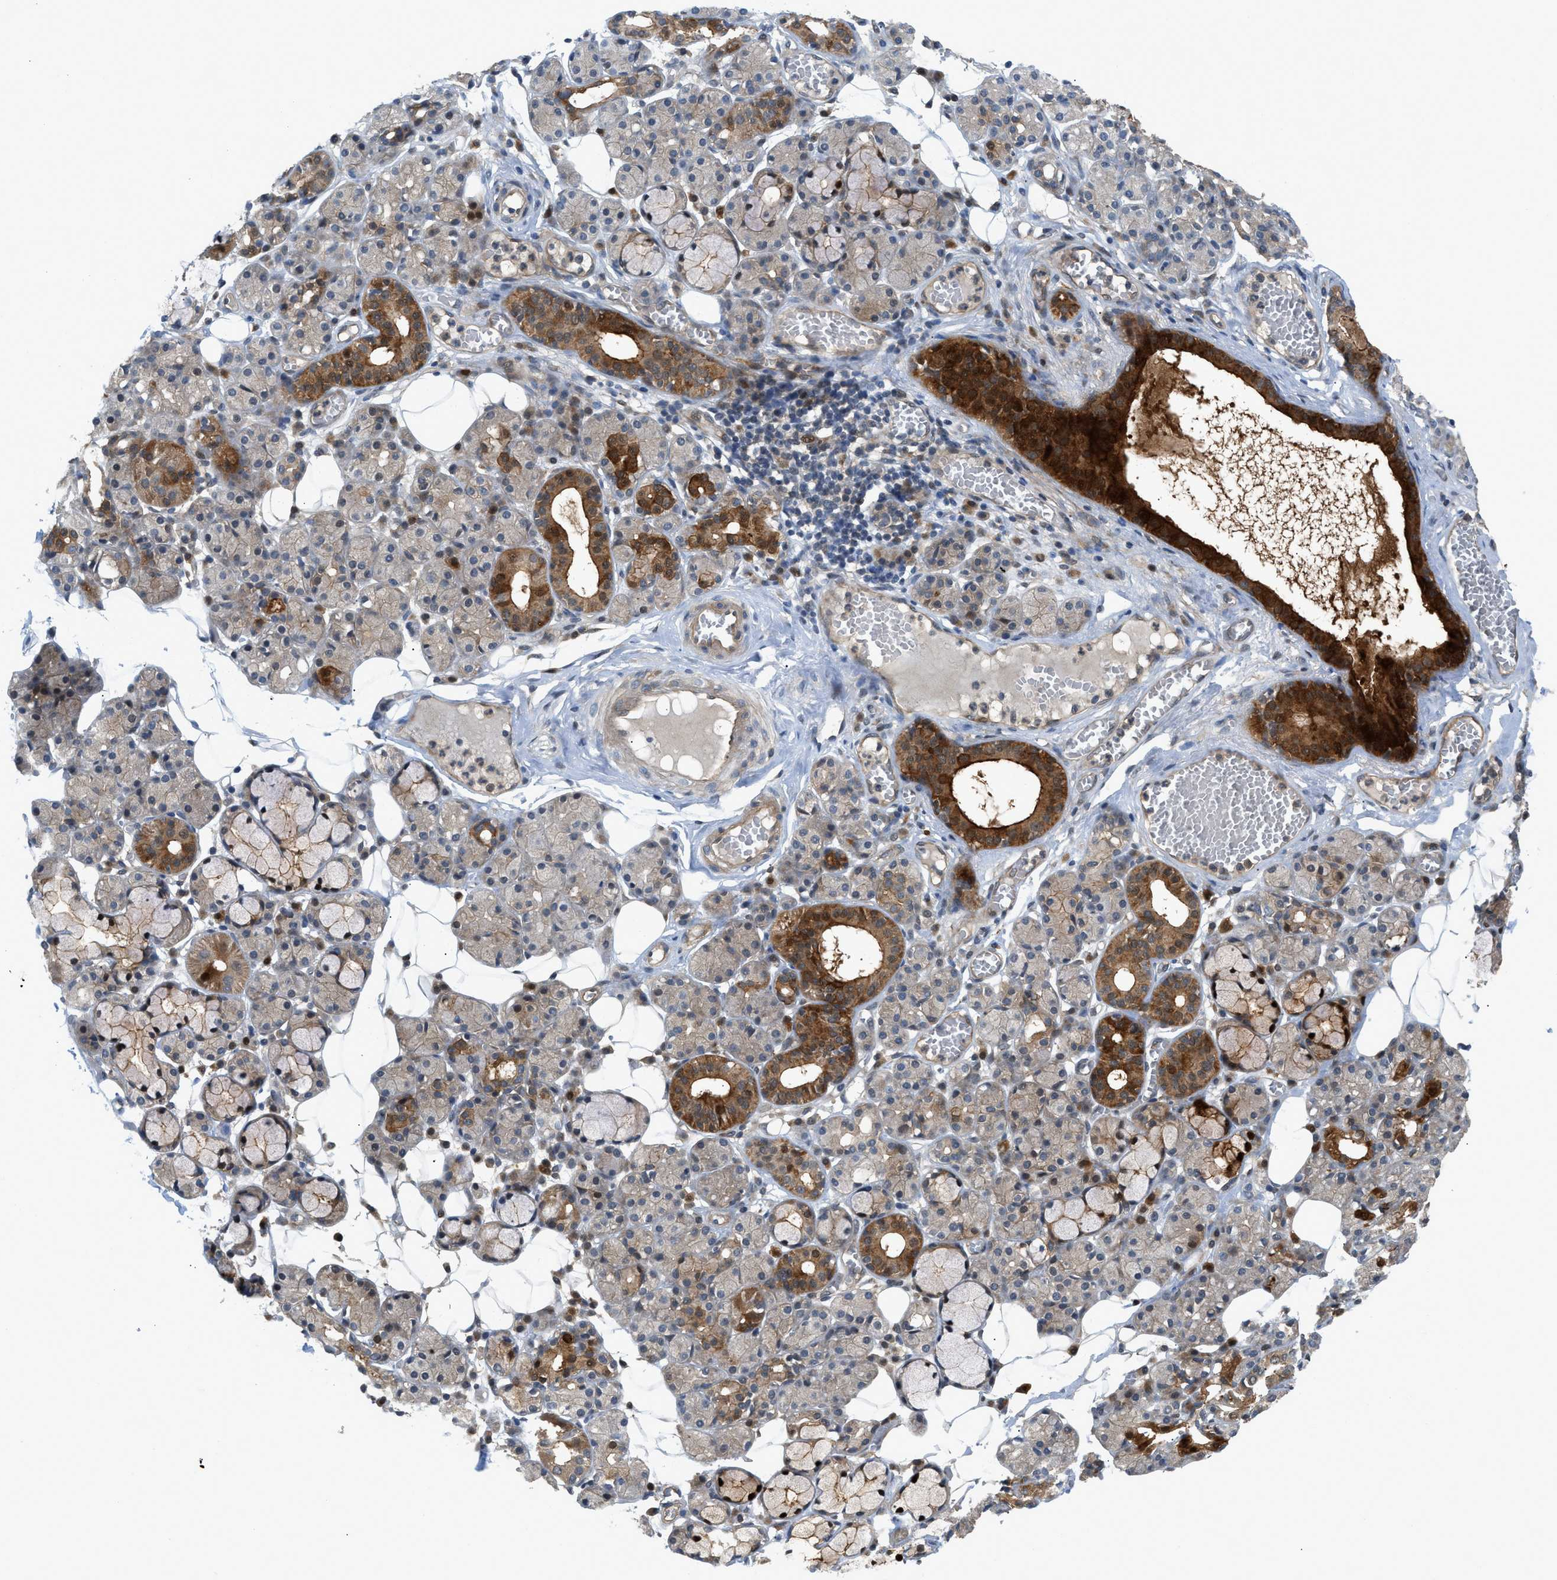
{"staining": {"intensity": "strong", "quantity": "<25%", "location": "cytoplasmic/membranous,nuclear"}, "tissue": "salivary gland", "cell_type": "Glandular cells", "image_type": "normal", "snomed": [{"axis": "morphology", "description": "Normal tissue, NOS"}, {"axis": "topography", "description": "Salivary gland"}], "caption": "Human salivary gland stained for a protein (brown) reveals strong cytoplasmic/membranous,nuclear positive expression in approximately <25% of glandular cells.", "gene": "TRAK2", "patient": {"sex": "male", "age": 63}}